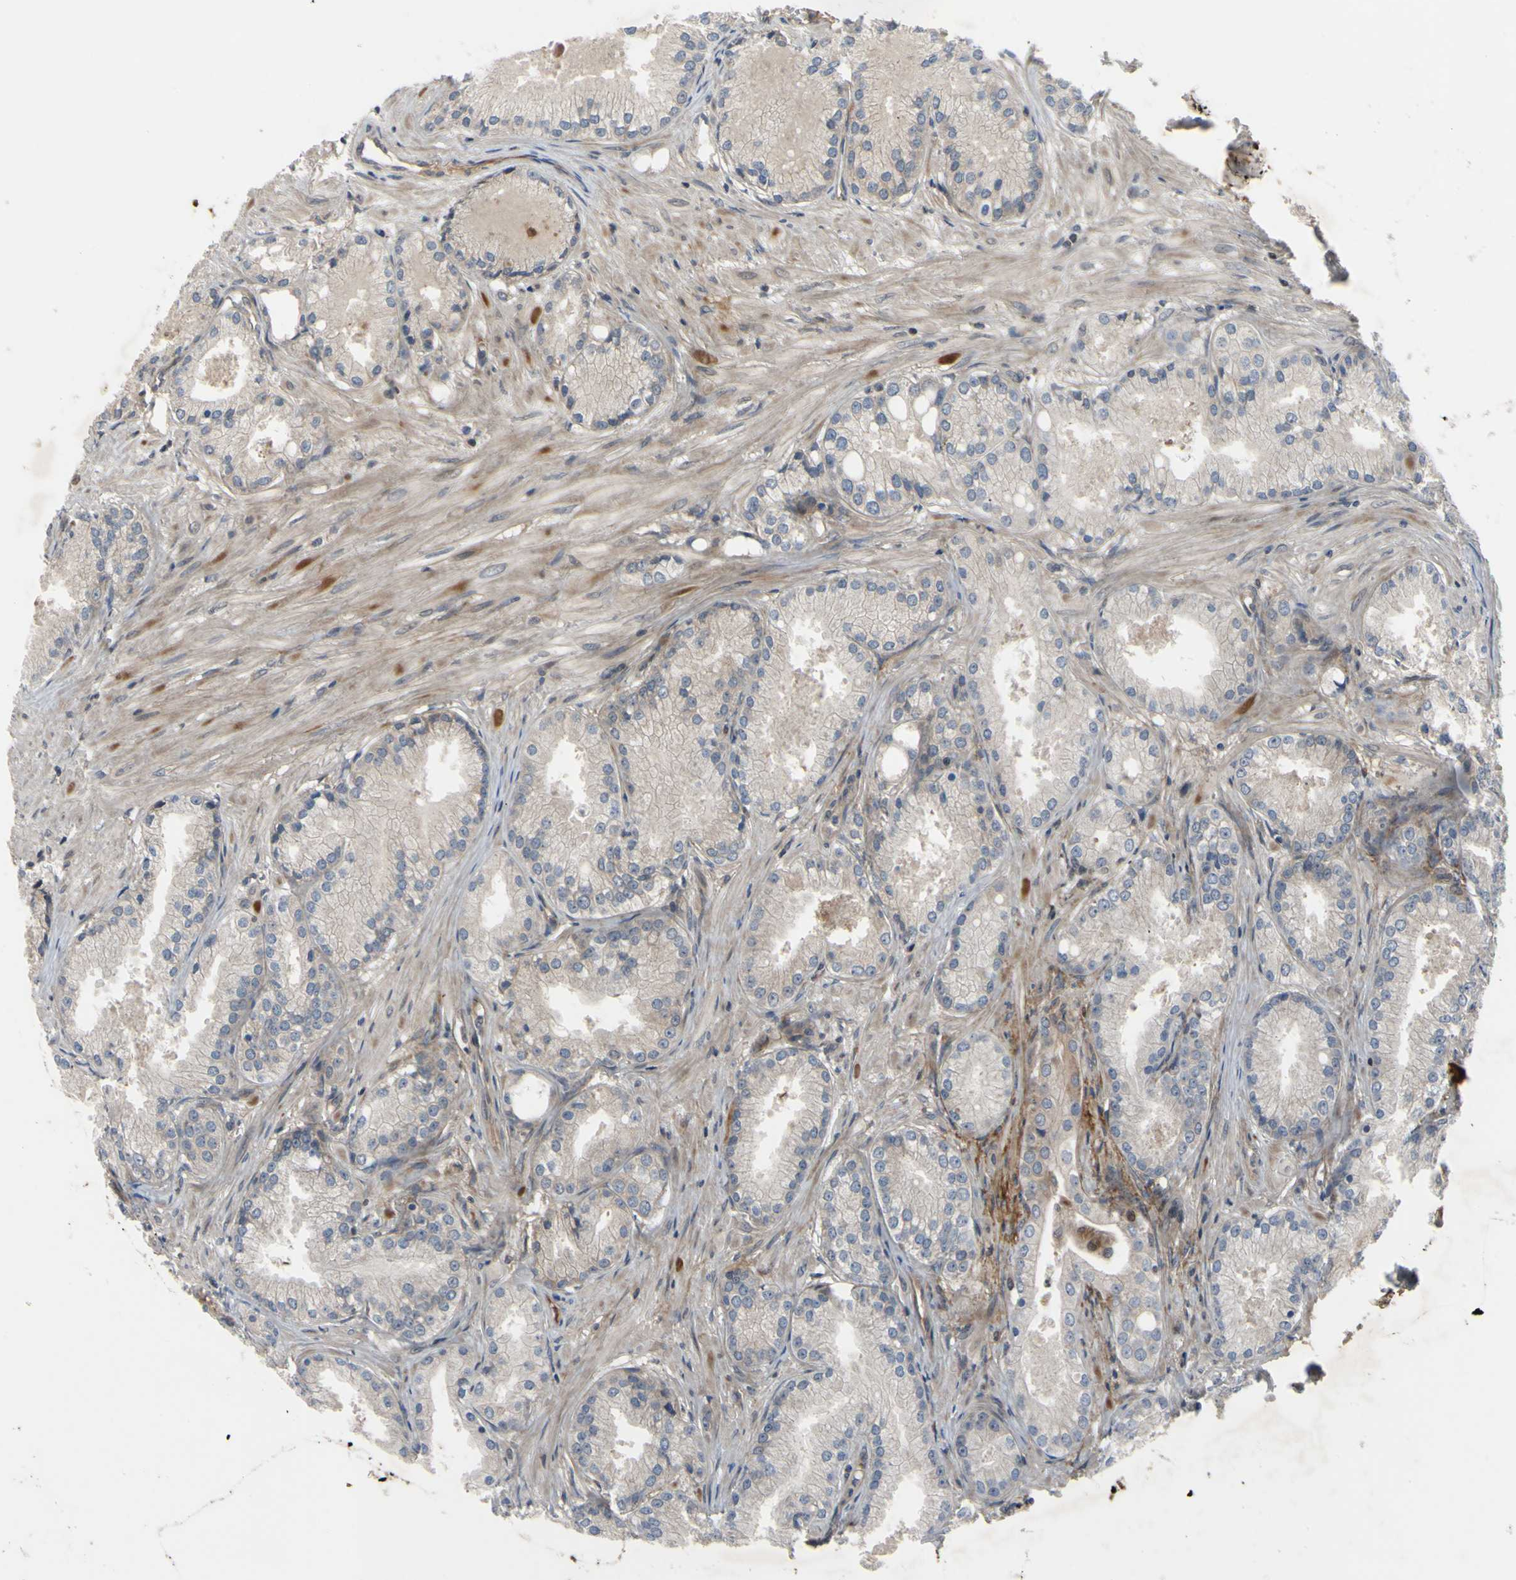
{"staining": {"intensity": "weak", "quantity": "25%-75%", "location": "cytoplasmic/membranous"}, "tissue": "prostate cancer", "cell_type": "Tumor cells", "image_type": "cancer", "snomed": [{"axis": "morphology", "description": "Adenocarcinoma, Low grade"}, {"axis": "topography", "description": "Prostate"}], "caption": "The immunohistochemical stain shows weak cytoplasmic/membranous positivity in tumor cells of prostate low-grade adenocarcinoma tissue.", "gene": "XIAP", "patient": {"sex": "male", "age": 72}}